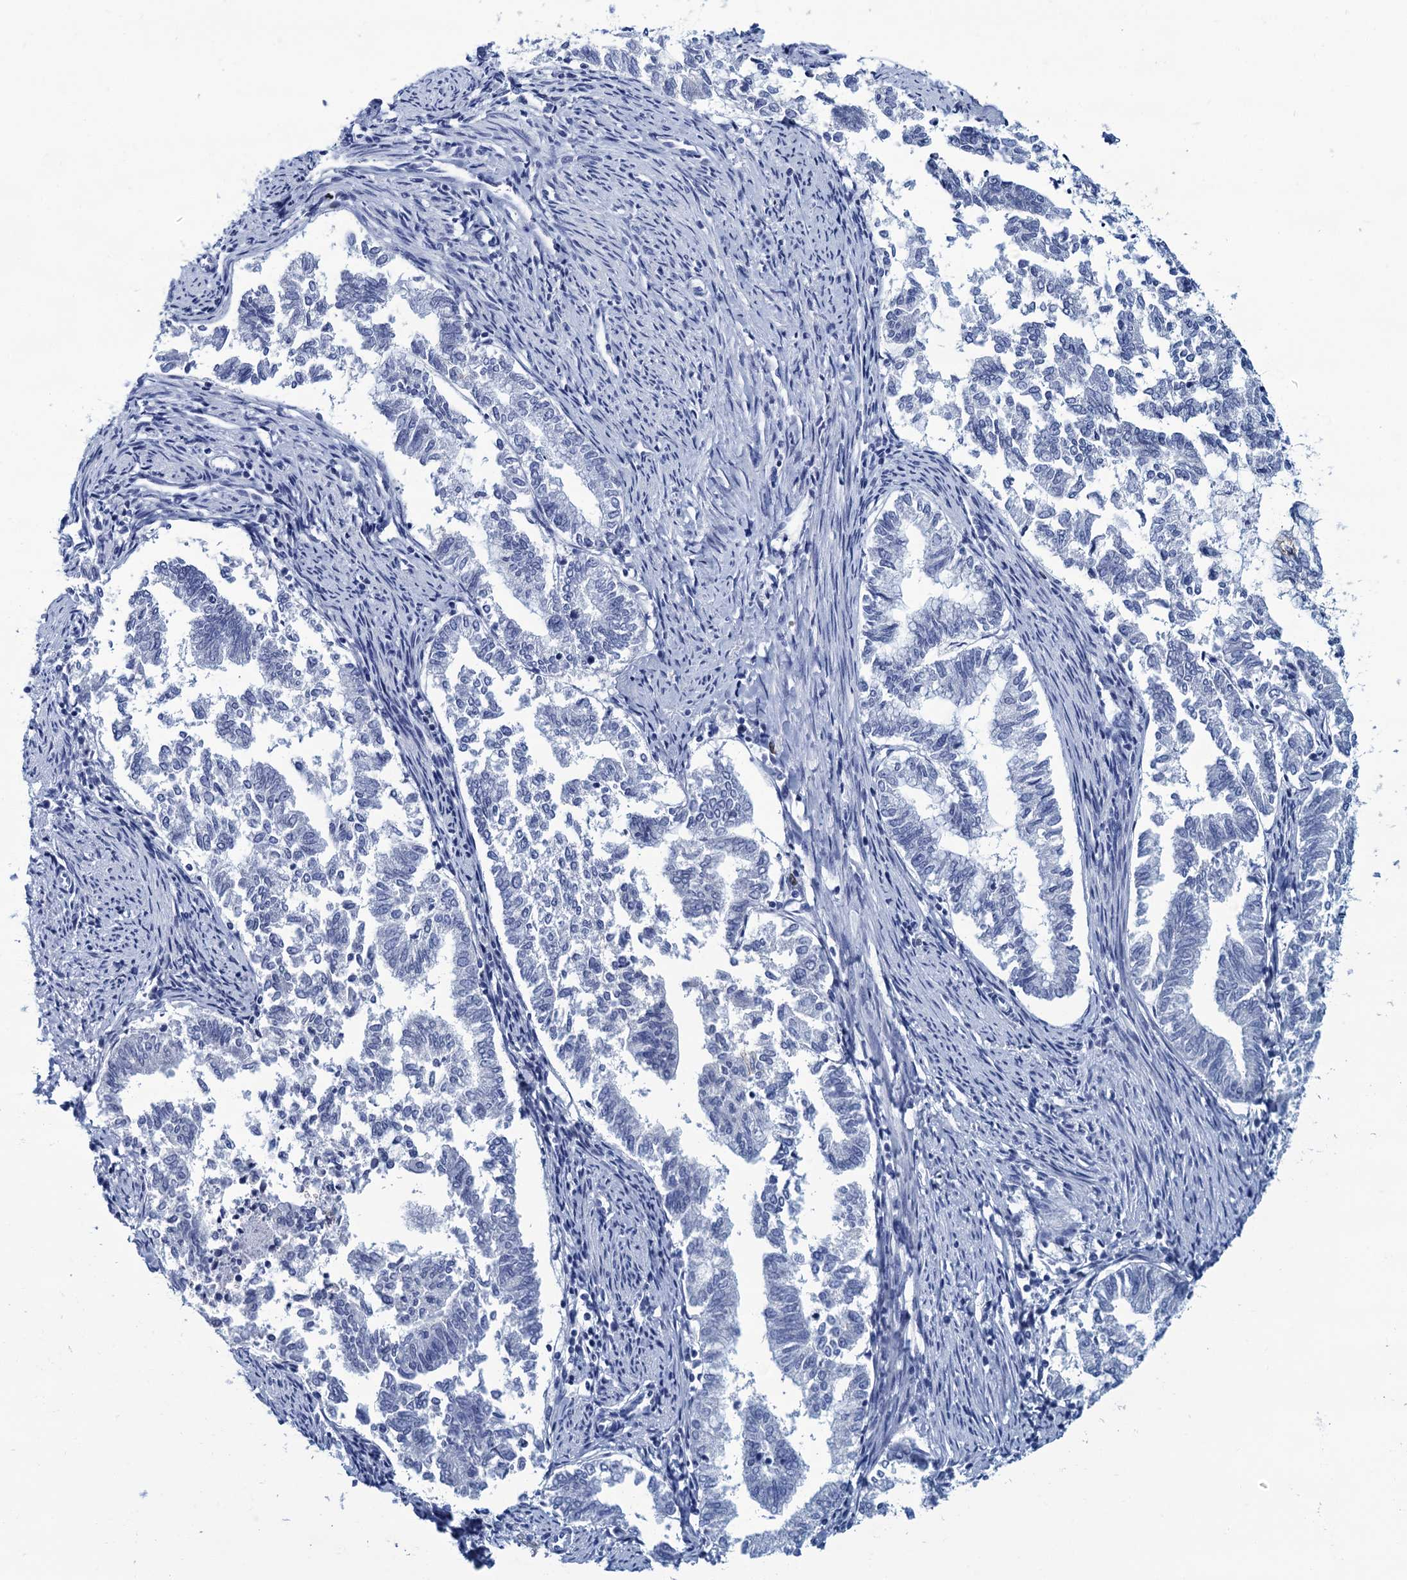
{"staining": {"intensity": "negative", "quantity": "none", "location": "none"}, "tissue": "endometrial cancer", "cell_type": "Tumor cells", "image_type": "cancer", "snomed": [{"axis": "morphology", "description": "Adenocarcinoma, NOS"}, {"axis": "topography", "description": "Endometrium"}], "caption": "The immunohistochemistry histopathology image has no significant staining in tumor cells of endometrial cancer tissue.", "gene": "RHCG", "patient": {"sex": "female", "age": 79}}